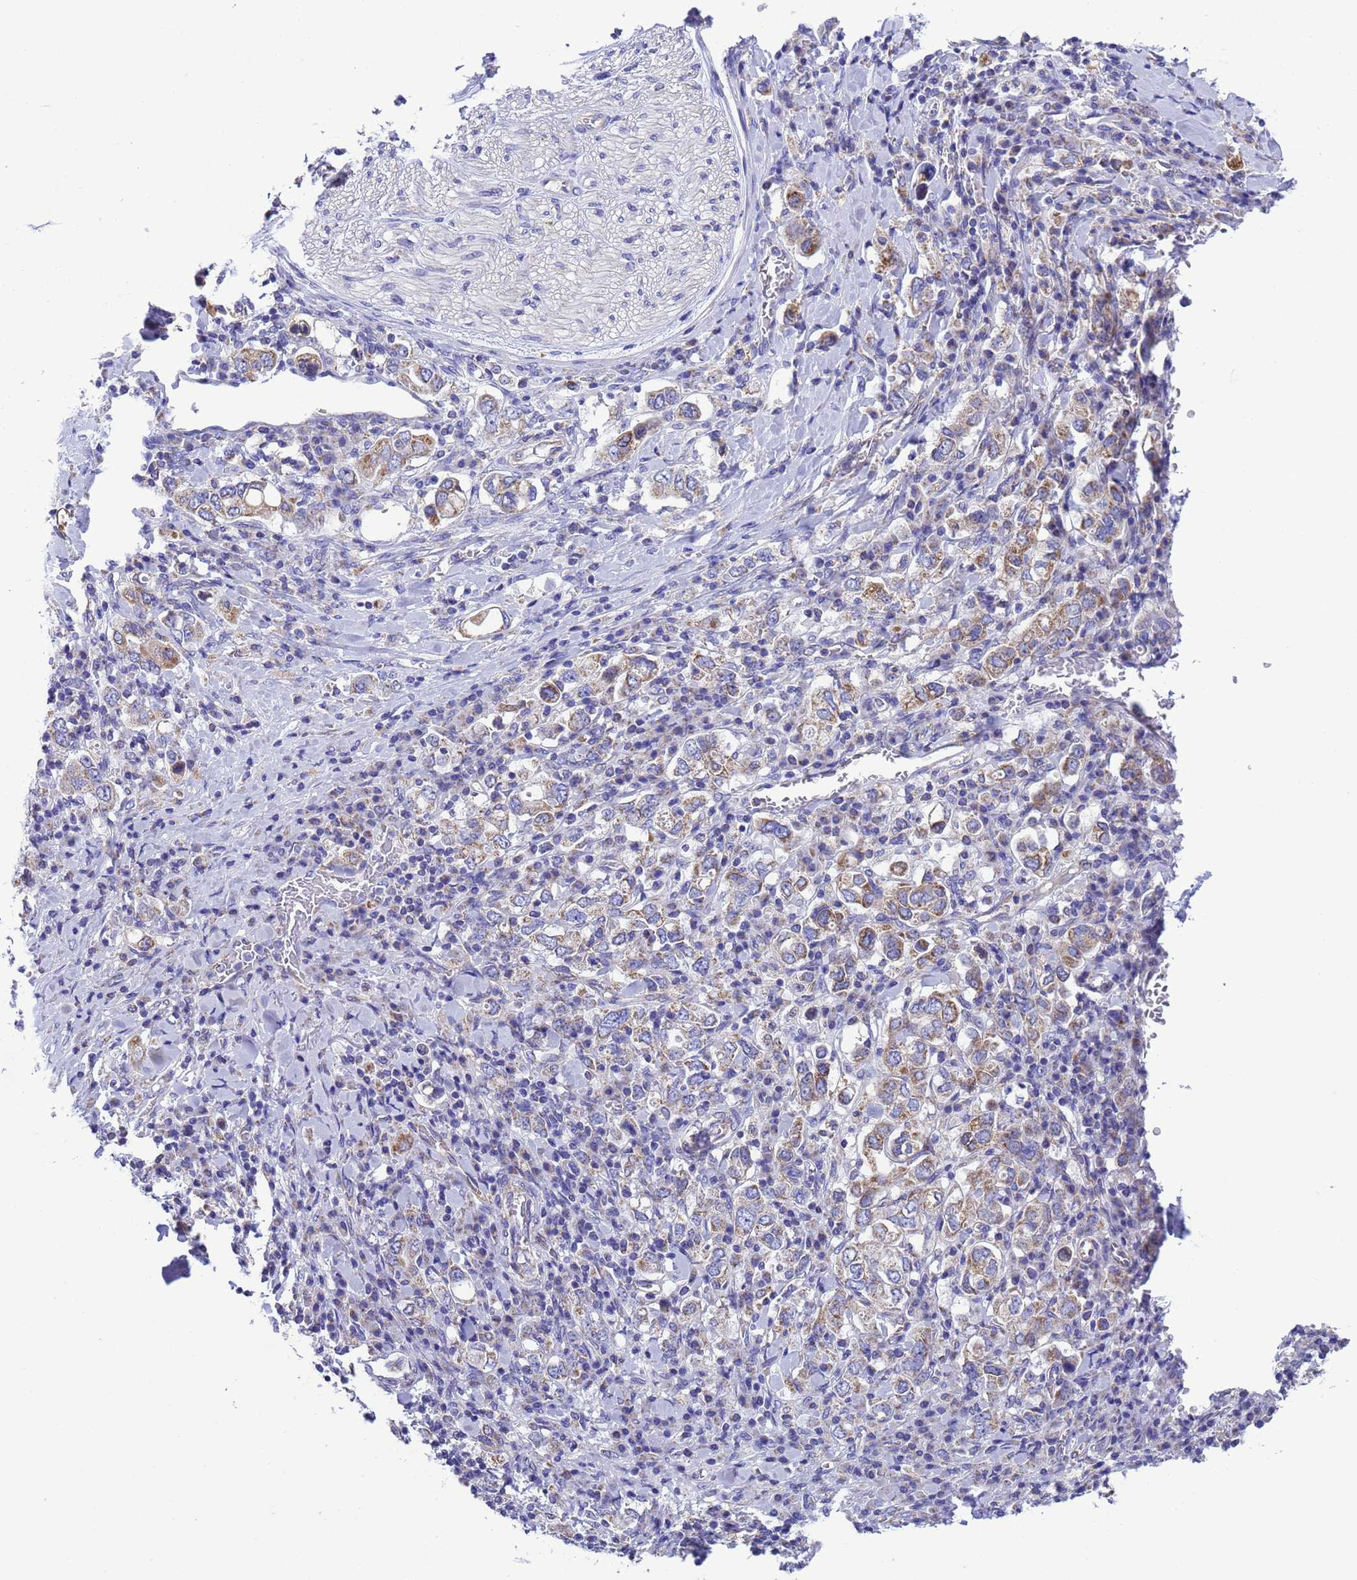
{"staining": {"intensity": "moderate", "quantity": "25%-75%", "location": "cytoplasmic/membranous"}, "tissue": "stomach cancer", "cell_type": "Tumor cells", "image_type": "cancer", "snomed": [{"axis": "morphology", "description": "Adenocarcinoma, NOS"}, {"axis": "topography", "description": "Stomach, upper"}], "caption": "Immunohistochemistry micrograph of human stomach cancer (adenocarcinoma) stained for a protein (brown), which demonstrates medium levels of moderate cytoplasmic/membranous expression in about 25%-75% of tumor cells.", "gene": "CCDC191", "patient": {"sex": "male", "age": 62}}